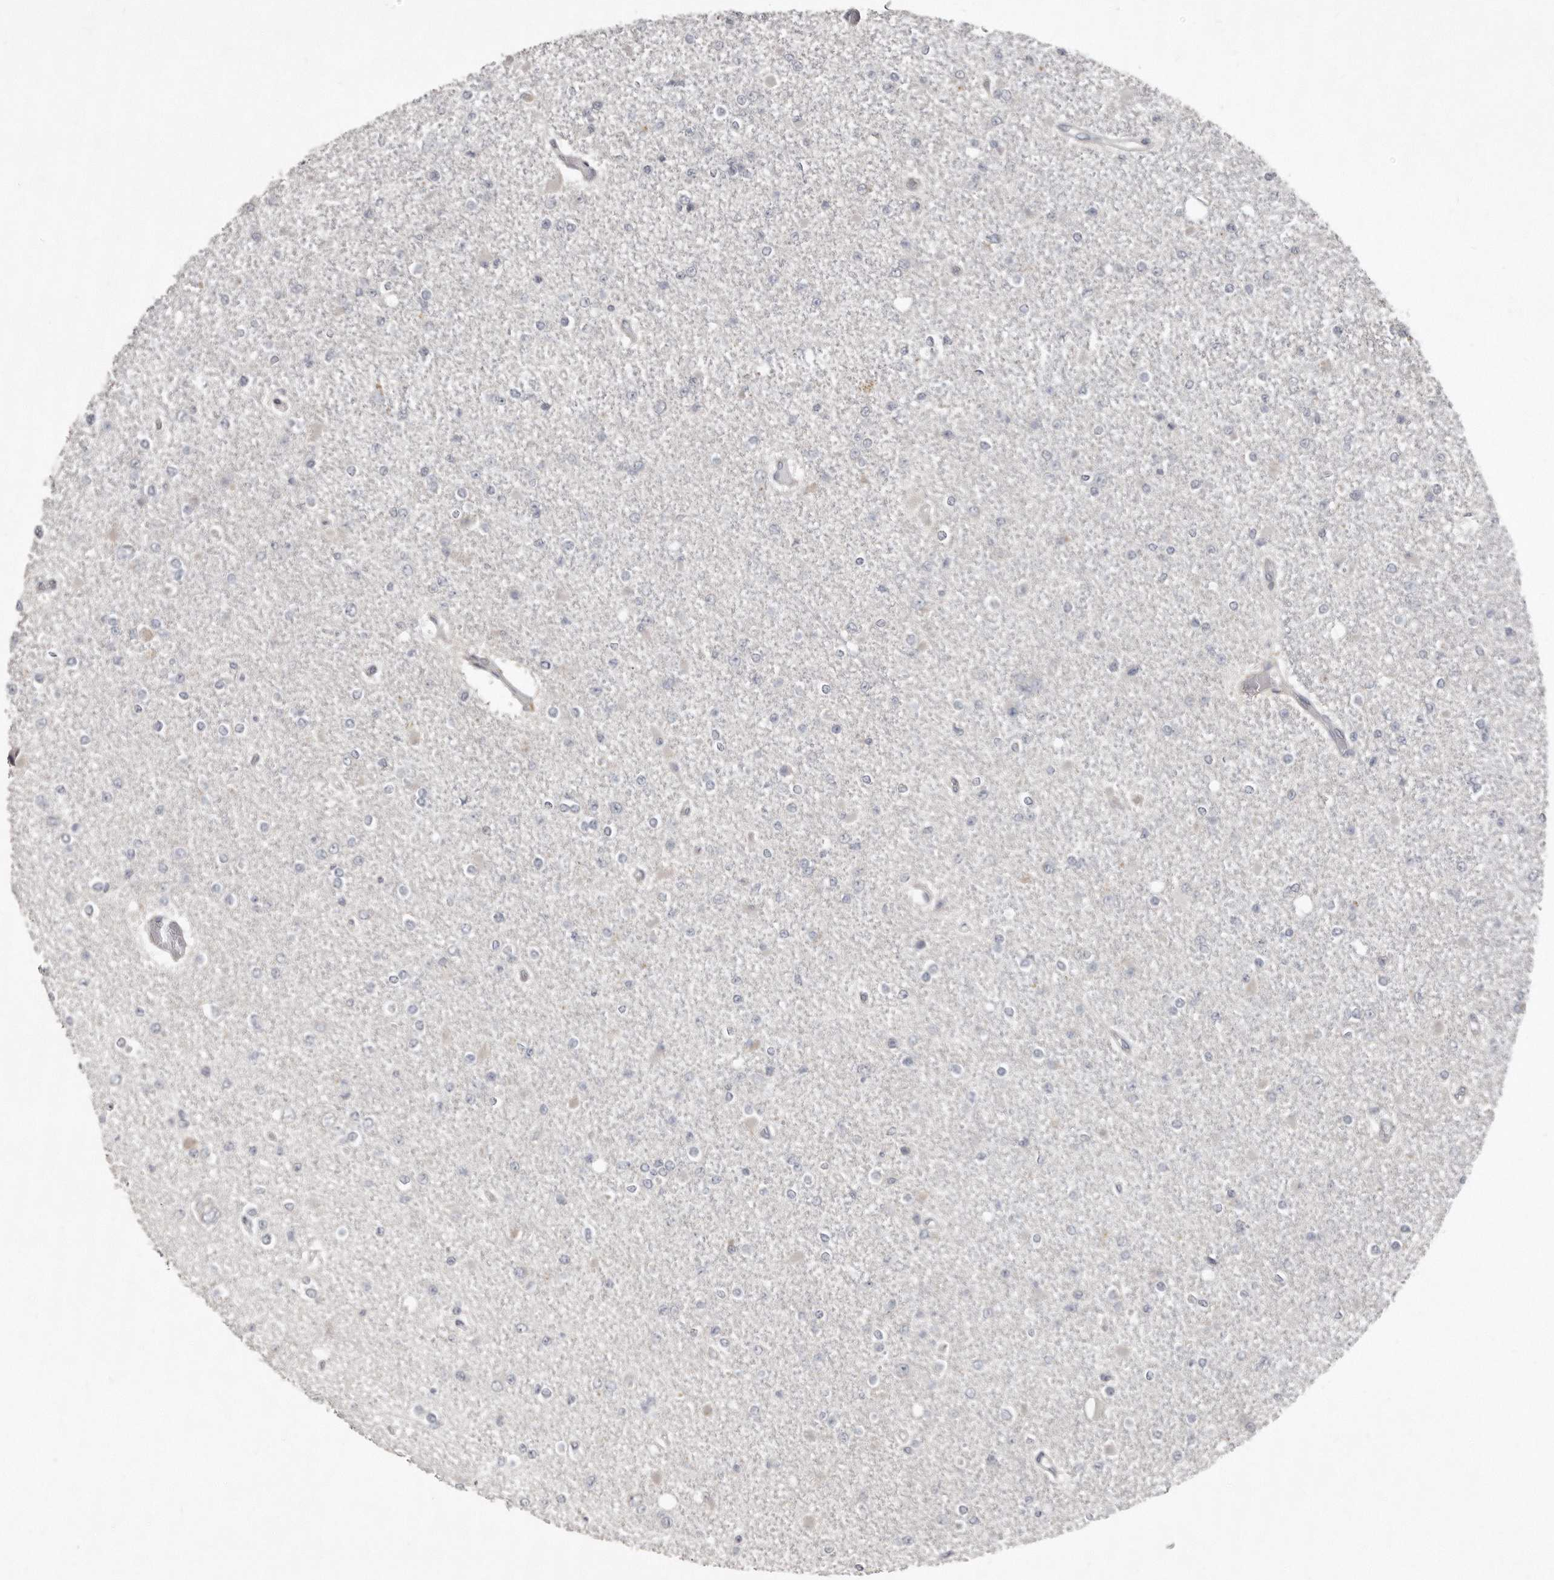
{"staining": {"intensity": "negative", "quantity": "none", "location": "none"}, "tissue": "glioma", "cell_type": "Tumor cells", "image_type": "cancer", "snomed": [{"axis": "morphology", "description": "Glioma, malignant, Low grade"}, {"axis": "topography", "description": "Brain"}], "caption": "The histopathology image displays no staining of tumor cells in malignant low-grade glioma. Brightfield microscopy of immunohistochemistry stained with DAB (3,3'-diaminobenzidine) (brown) and hematoxylin (blue), captured at high magnification.", "gene": "AKNAD1", "patient": {"sex": "female", "age": 22}}